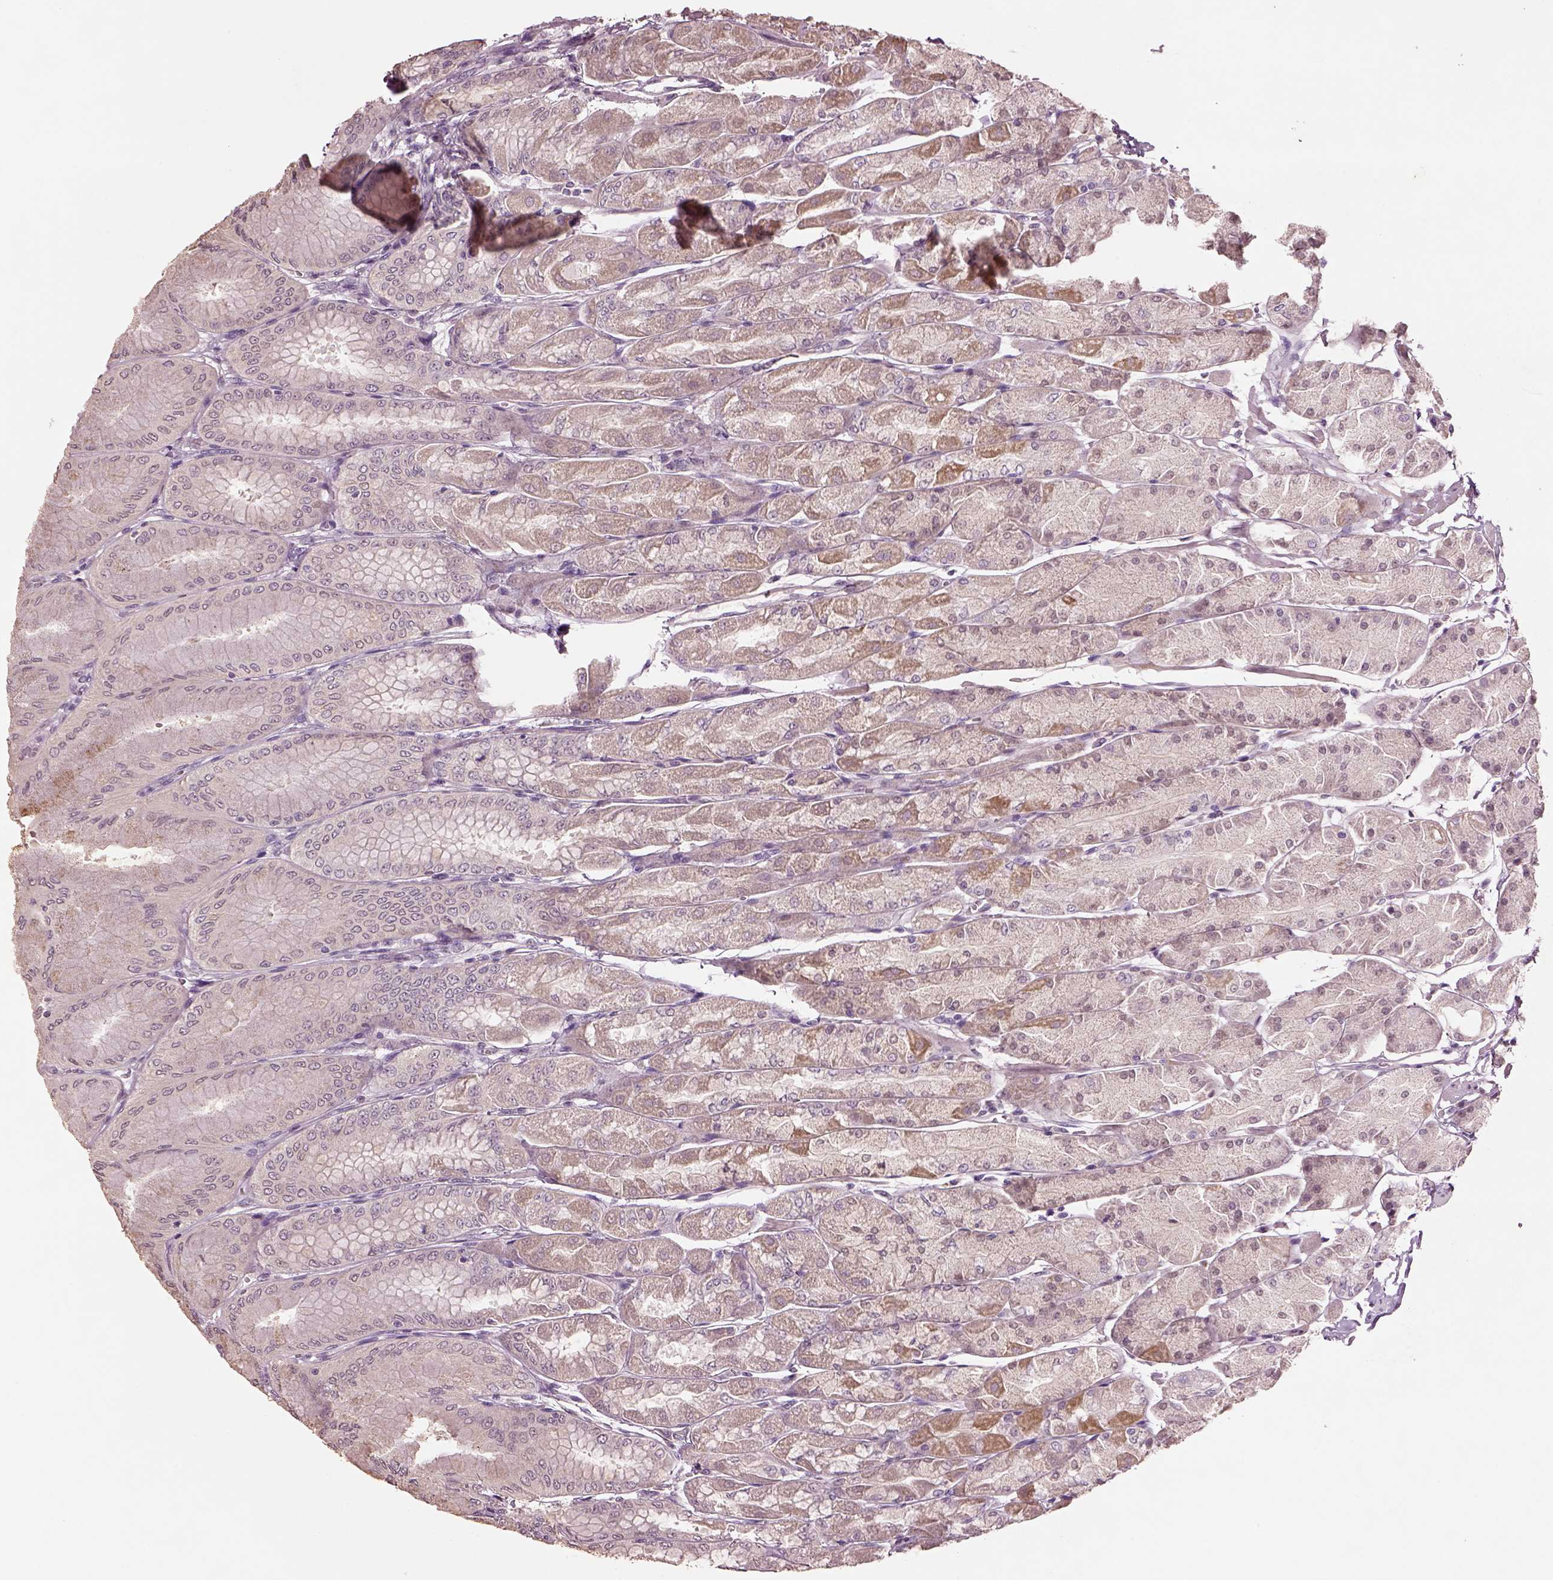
{"staining": {"intensity": "weak", "quantity": "<25%", "location": "cytoplasmic/membranous"}, "tissue": "stomach", "cell_type": "Glandular cells", "image_type": "normal", "snomed": [{"axis": "morphology", "description": "Normal tissue, NOS"}, {"axis": "topography", "description": "Stomach, upper"}], "caption": "This photomicrograph is of unremarkable stomach stained with immunohistochemistry to label a protein in brown with the nuclei are counter-stained blue. There is no expression in glandular cells. Brightfield microscopy of IHC stained with DAB (brown) and hematoxylin (blue), captured at high magnification.", "gene": "KCNIP3", "patient": {"sex": "male", "age": 60}}